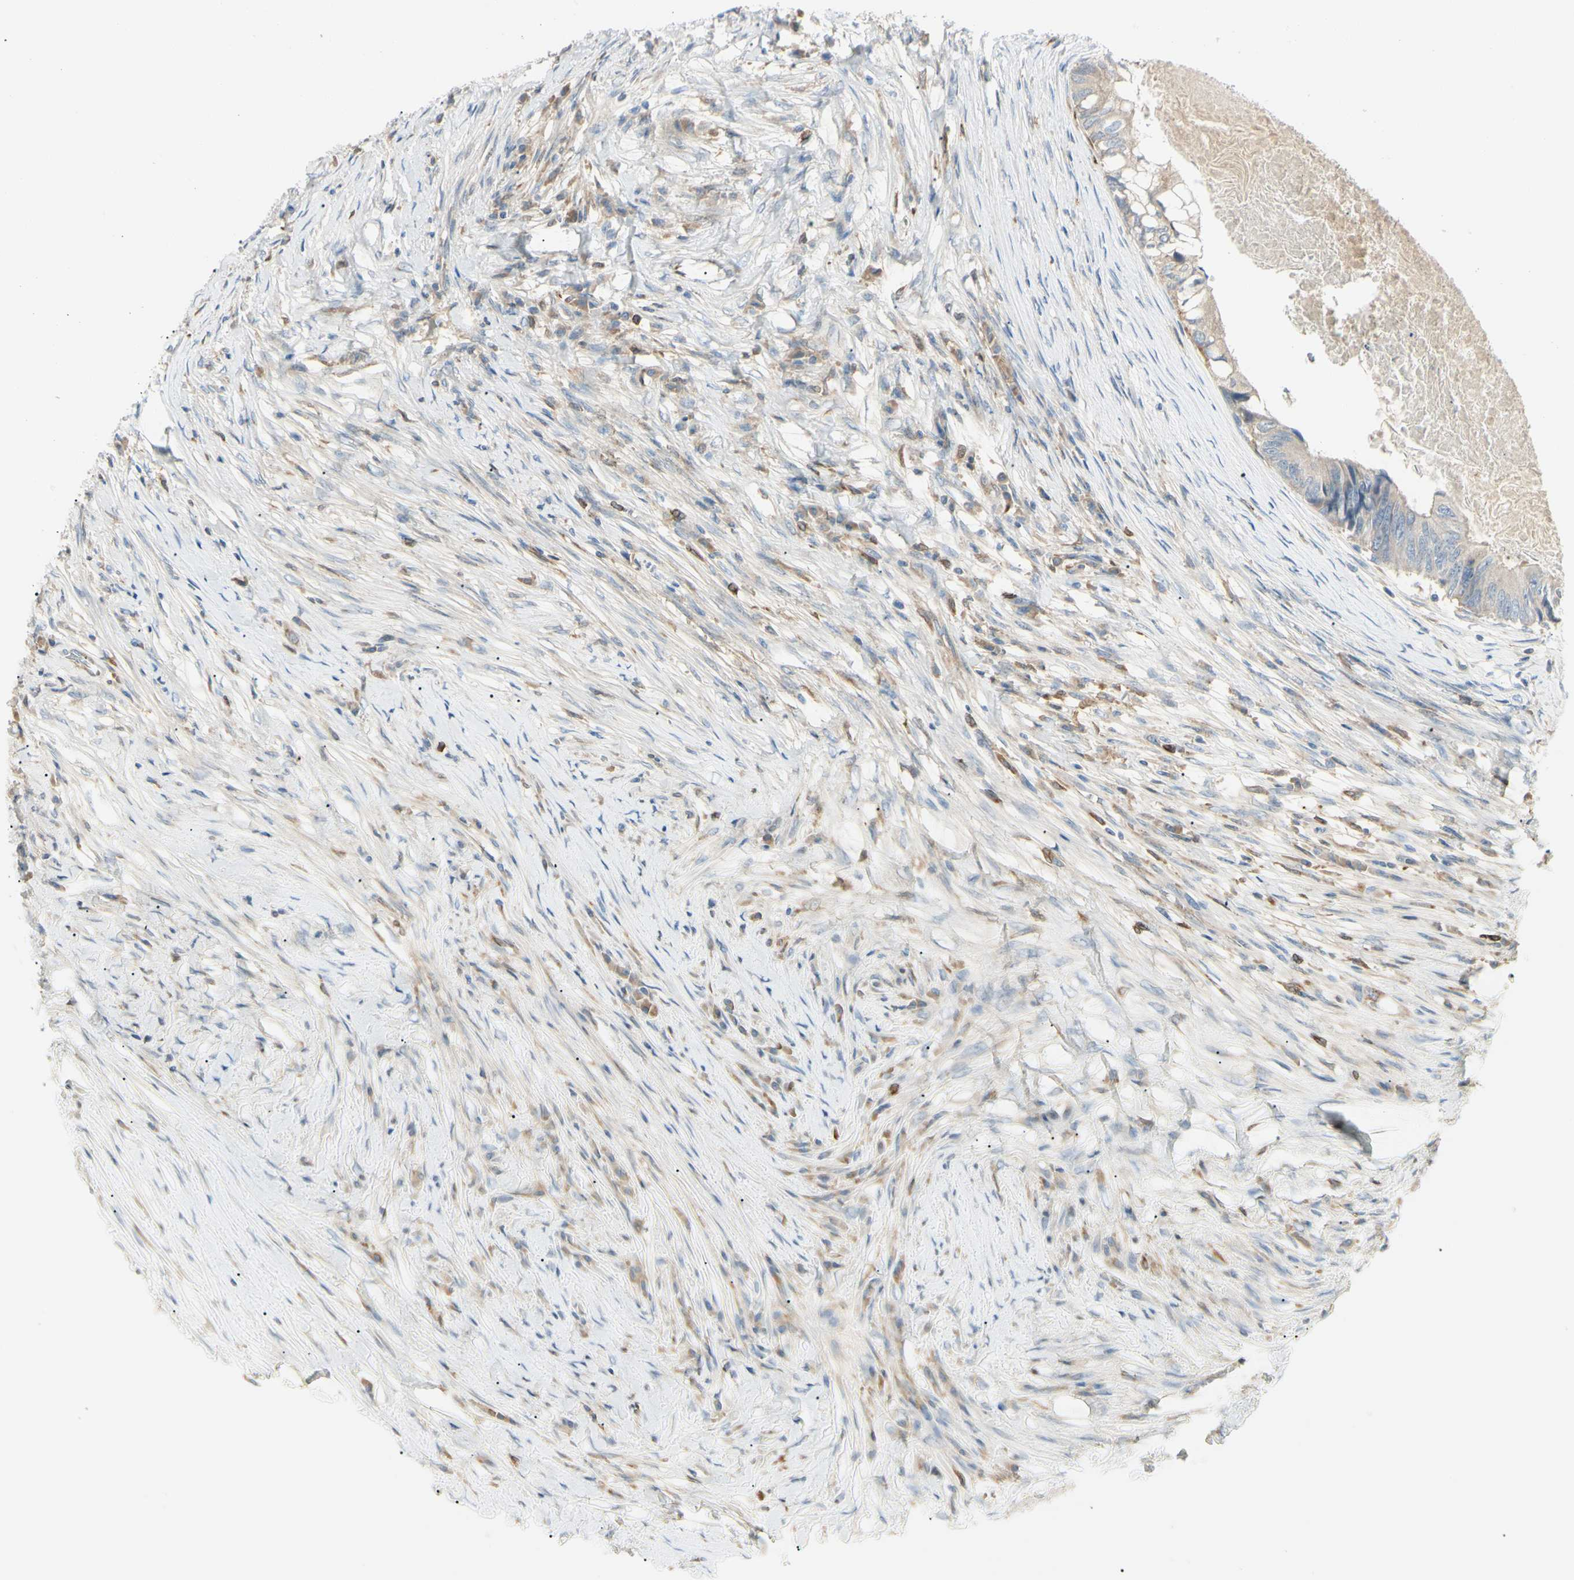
{"staining": {"intensity": "weak", "quantity": ">75%", "location": "cytoplasmic/membranous"}, "tissue": "colorectal cancer", "cell_type": "Tumor cells", "image_type": "cancer", "snomed": [{"axis": "morphology", "description": "Adenocarcinoma, NOS"}, {"axis": "topography", "description": "Rectum"}], "caption": "Immunohistochemistry of colorectal cancer (adenocarcinoma) displays low levels of weak cytoplasmic/membranous staining in about >75% of tumor cells.", "gene": "LPCAT2", "patient": {"sex": "male", "age": 63}}